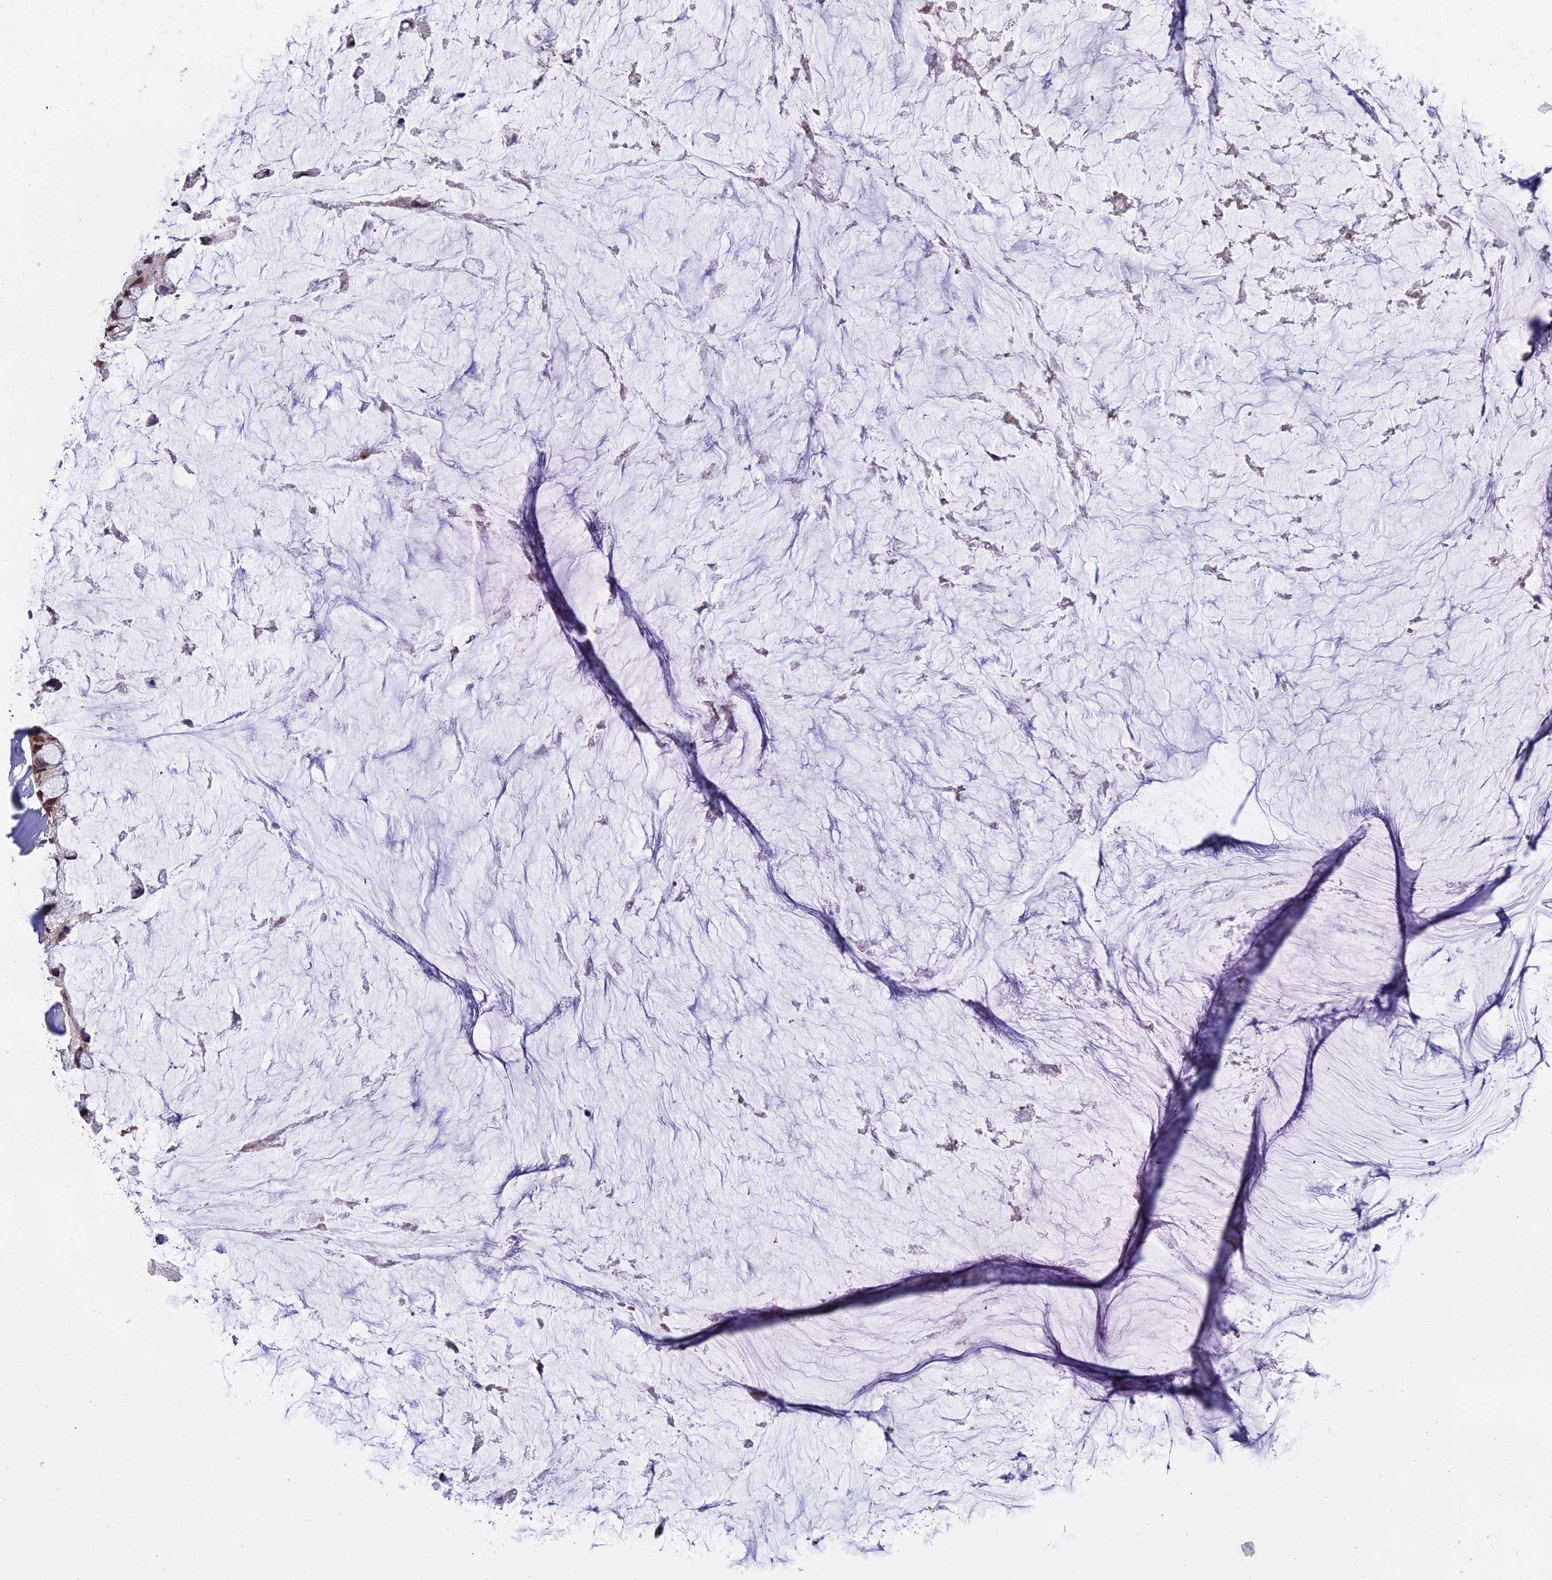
{"staining": {"intensity": "moderate", "quantity": ">75%", "location": "cytoplasmic/membranous,nuclear"}, "tissue": "ovarian cancer", "cell_type": "Tumor cells", "image_type": "cancer", "snomed": [{"axis": "morphology", "description": "Cystadenocarcinoma, mucinous, NOS"}, {"axis": "topography", "description": "Ovary"}], "caption": "About >75% of tumor cells in ovarian cancer exhibit moderate cytoplasmic/membranous and nuclear protein expression as visualized by brown immunohistochemical staining.", "gene": "GRWD1", "patient": {"sex": "female", "age": 39}}